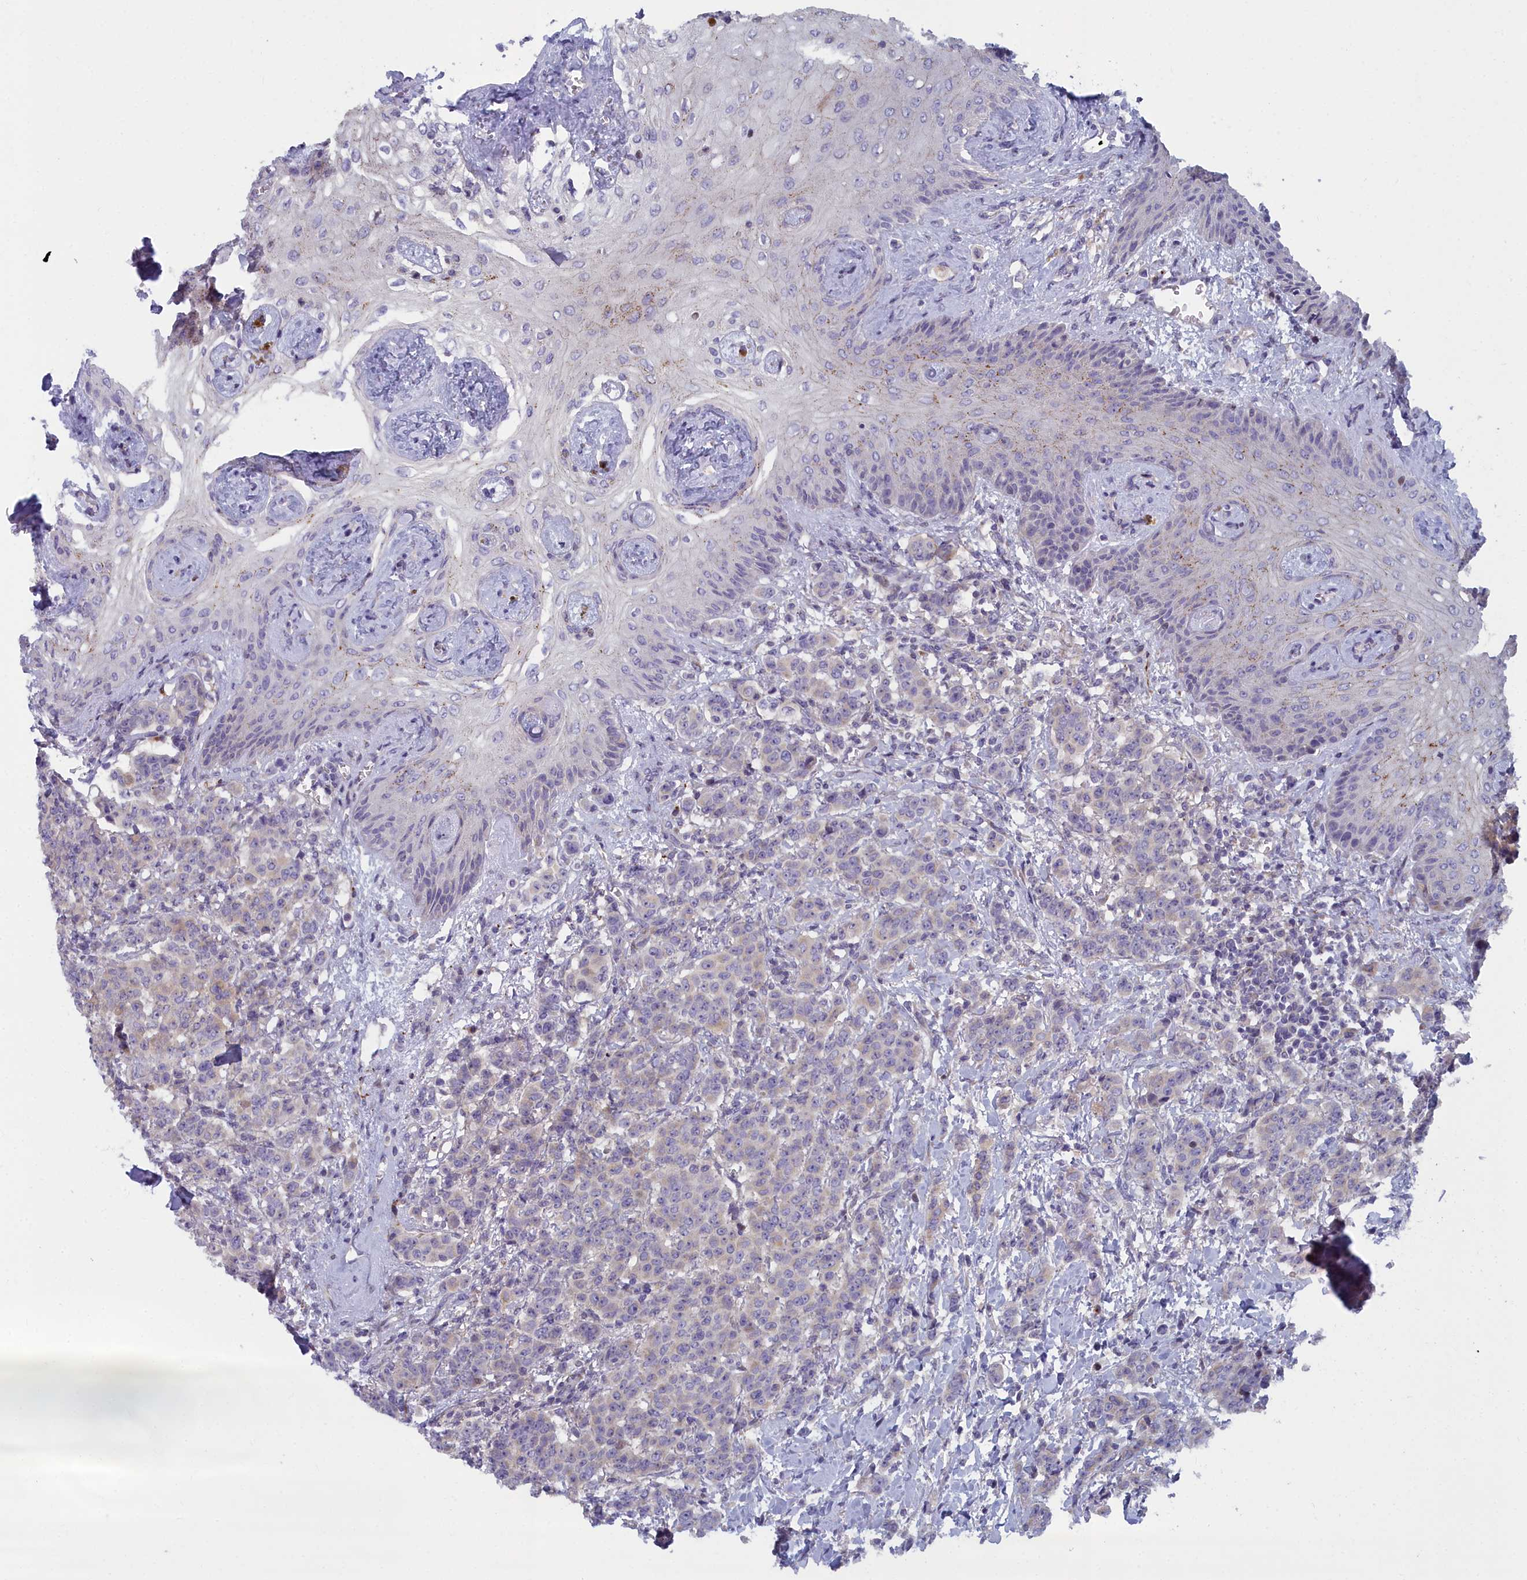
{"staining": {"intensity": "negative", "quantity": "none", "location": "none"}, "tissue": "breast cancer", "cell_type": "Tumor cells", "image_type": "cancer", "snomed": [{"axis": "morphology", "description": "Duct carcinoma"}, {"axis": "topography", "description": "Breast"}], "caption": "Image shows no protein staining in tumor cells of breast cancer tissue.", "gene": "B9D2", "patient": {"sex": "female", "age": 40}}